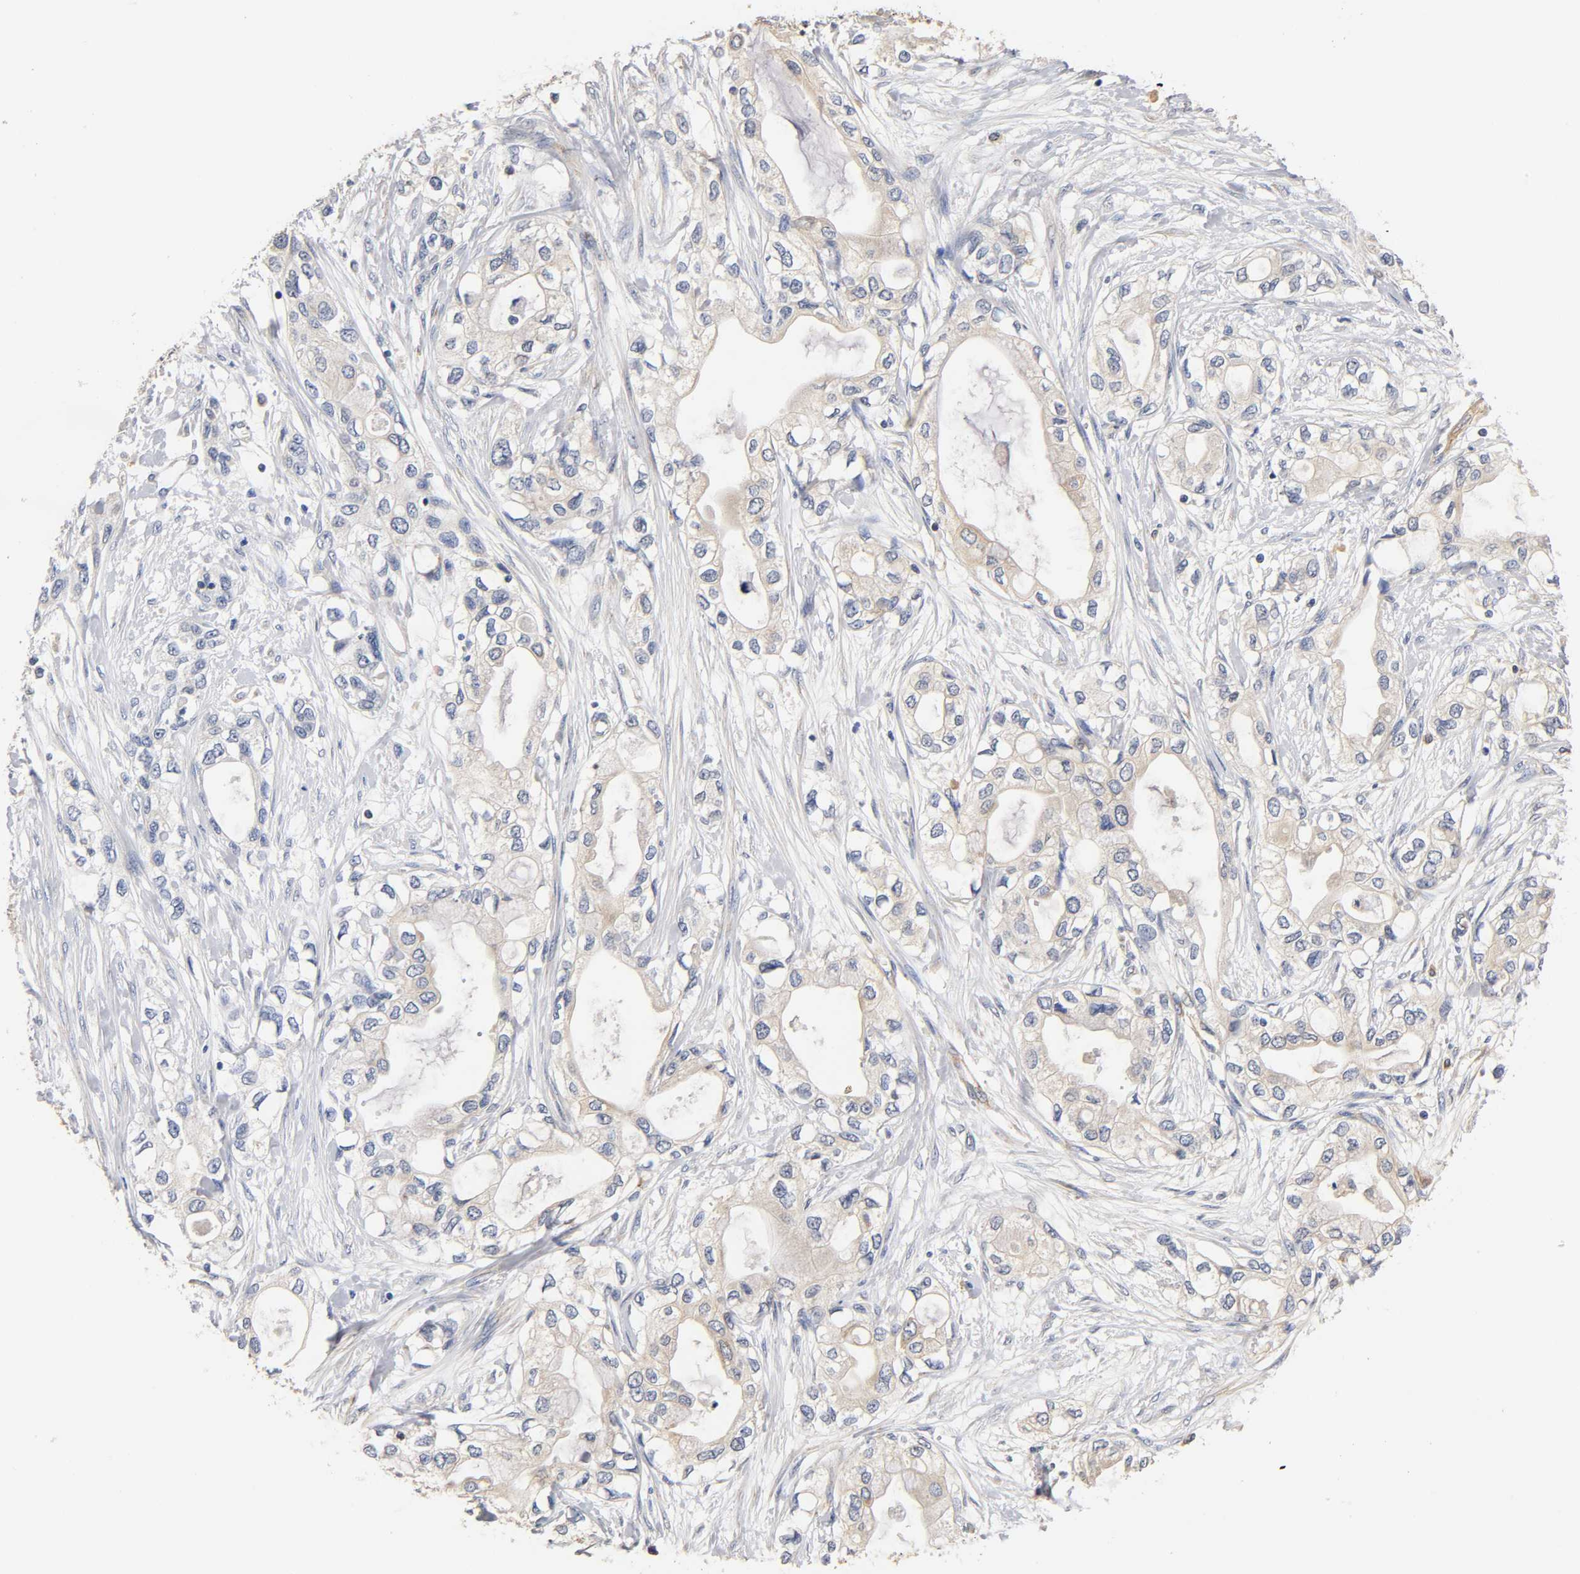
{"staining": {"intensity": "weak", "quantity": "<25%", "location": "cytoplasmic/membranous"}, "tissue": "pancreatic cancer", "cell_type": "Tumor cells", "image_type": "cancer", "snomed": [{"axis": "morphology", "description": "Adenocarcinoma, NOS"}, {"axis": "topography", "description": "Pancreas"}], "caption": "Tumor cells show no significant protein positivity in pancreatic cancer.", "gene": "SCAP", "patient": {"sex": "female", "age": 70}}